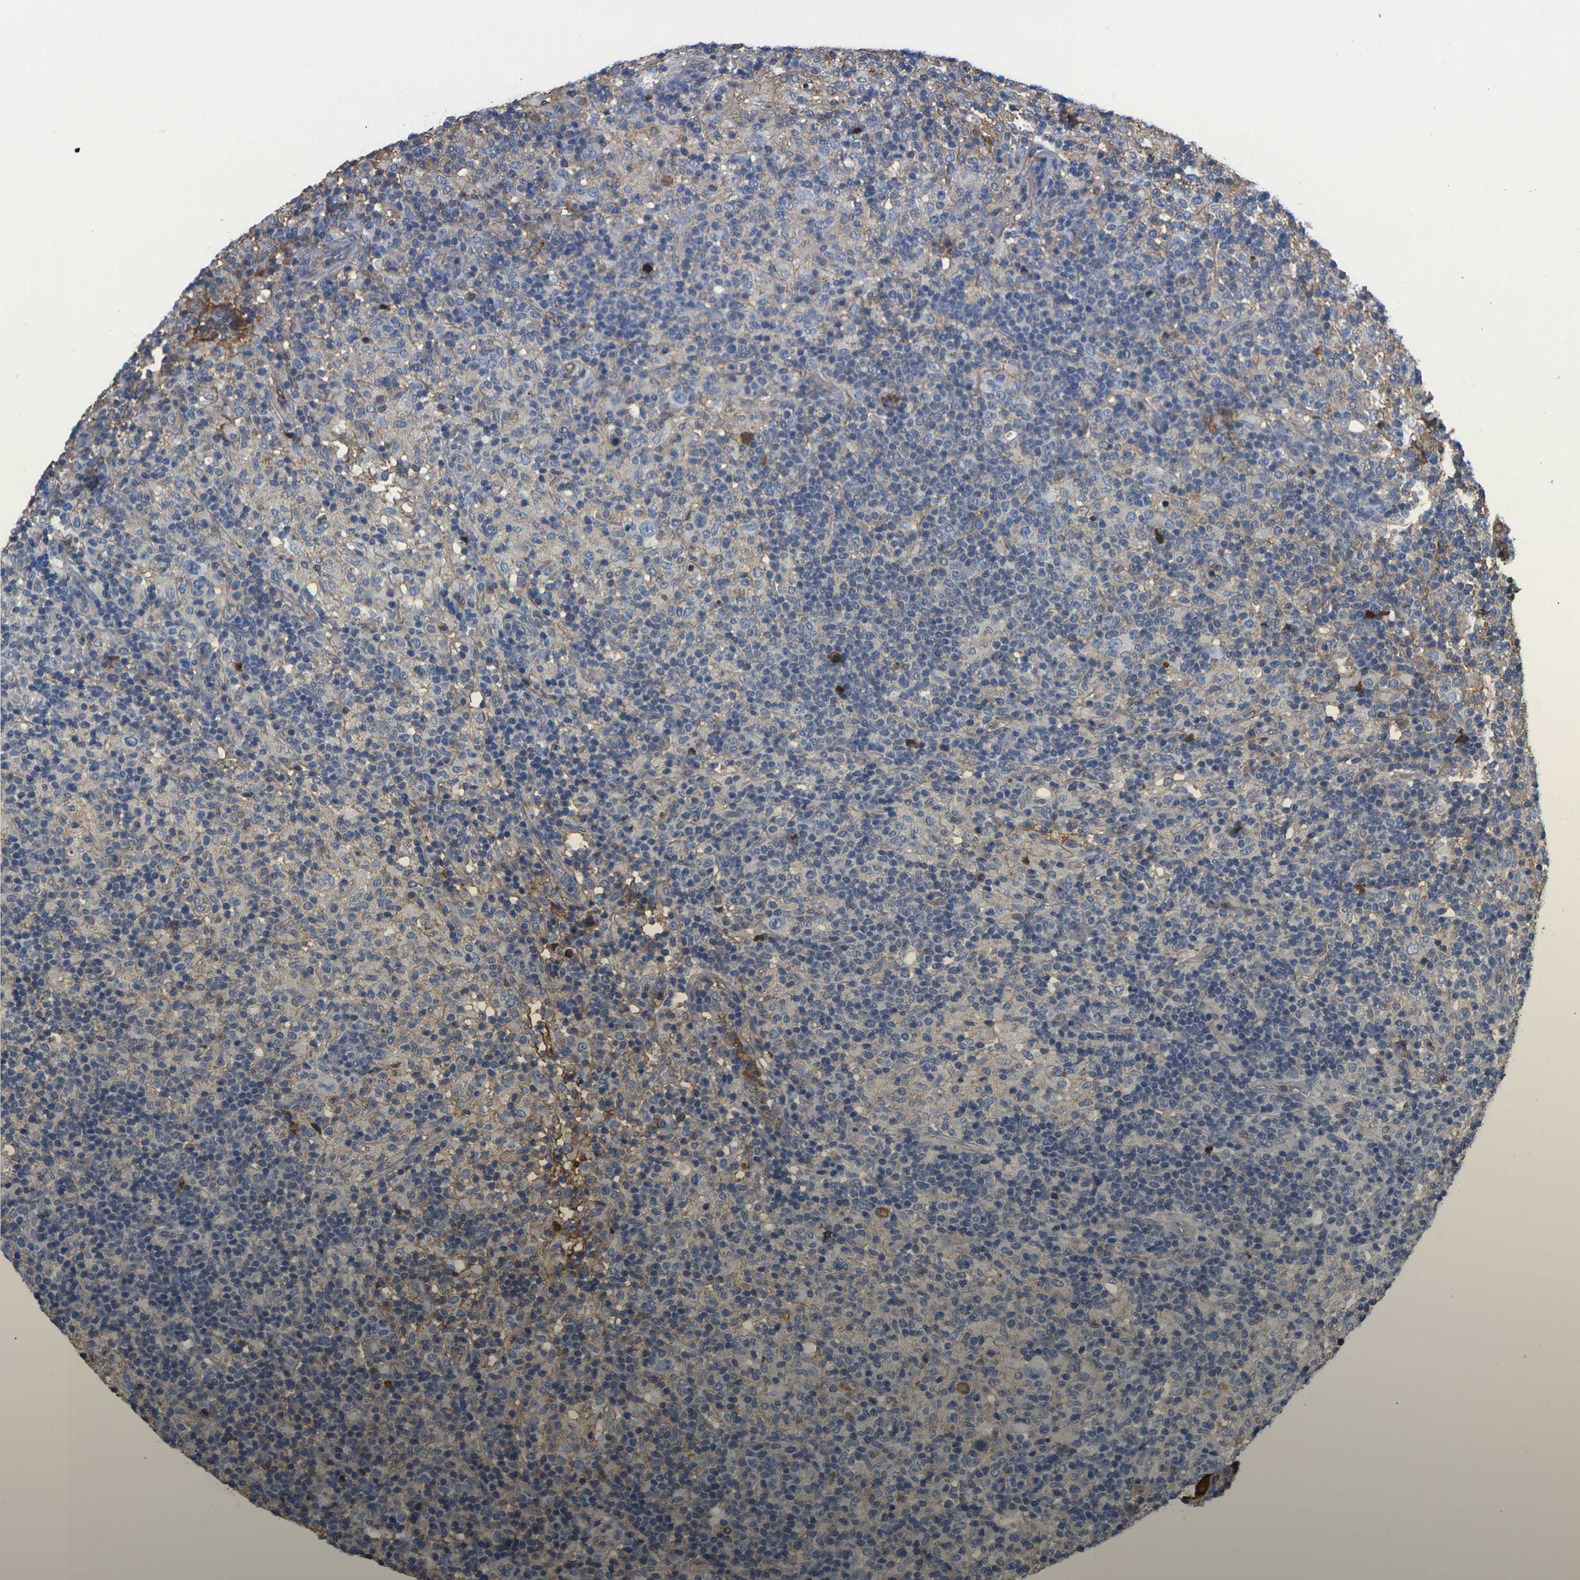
{"staining": {"intensity": "negative", "quantity": "none", "location": "none"}, "tissue": "lymphoma", "cell_type": "Tumor cells", "image_type": "cancer", "snomed": [{"axis": "morphology", "description": "Hodgkin's disease, NOS"}, {"axis": "topography", "description": "Lymph node"}], "caption": "Tumor cells show no significant expression in Hodgkin's disease. (DAB IHC, high magnification).", "gene": "GREM2", "patient": {"sex": "male", "age": 70}}